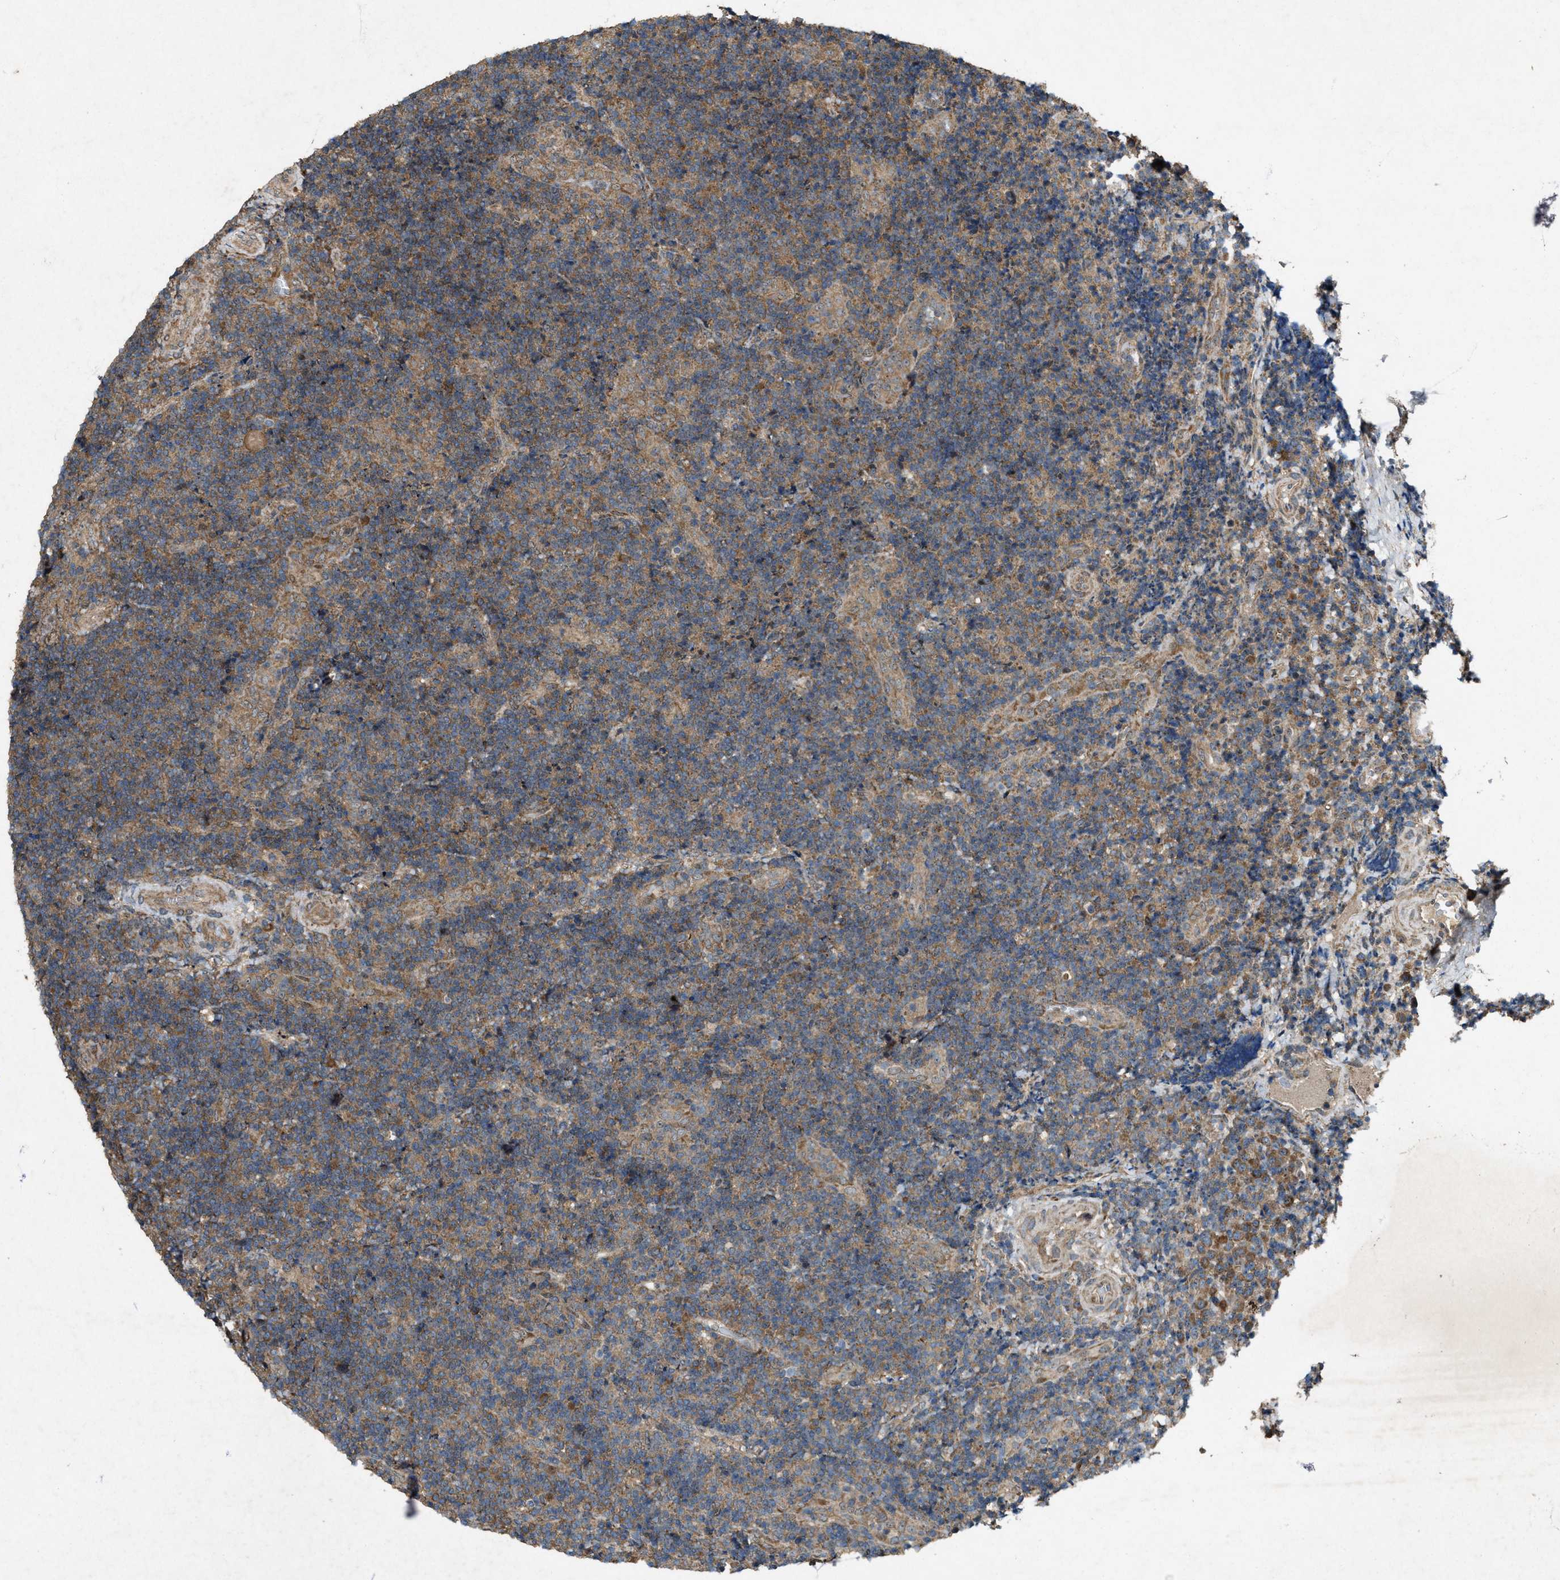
{"staining": {"intensity": "moderate", "quantity": ">75%", "location": "cytoplasmic/membranous"}, "tissue": "lymphoma", "cell_type": "Tumor cells", "image_type": "cancer", "snomed": [{"axis": "morphology", "description": "Malignant lymphoma, non-Hodgkin's type, High grade"}, {"axis": "topography", "description": "Tonsil"}], "caption": "Tumor cells exhibit medium levels of moderate cytoplasmic/membranous expression in about >75% of cells in malignant lymphoma, non-Hodgkin's type (high-grade). (DAB IHC with brightfield microscopy, high magnification).", "gene": "PDP2", "patient": {"sex": "female", "age": 36}}